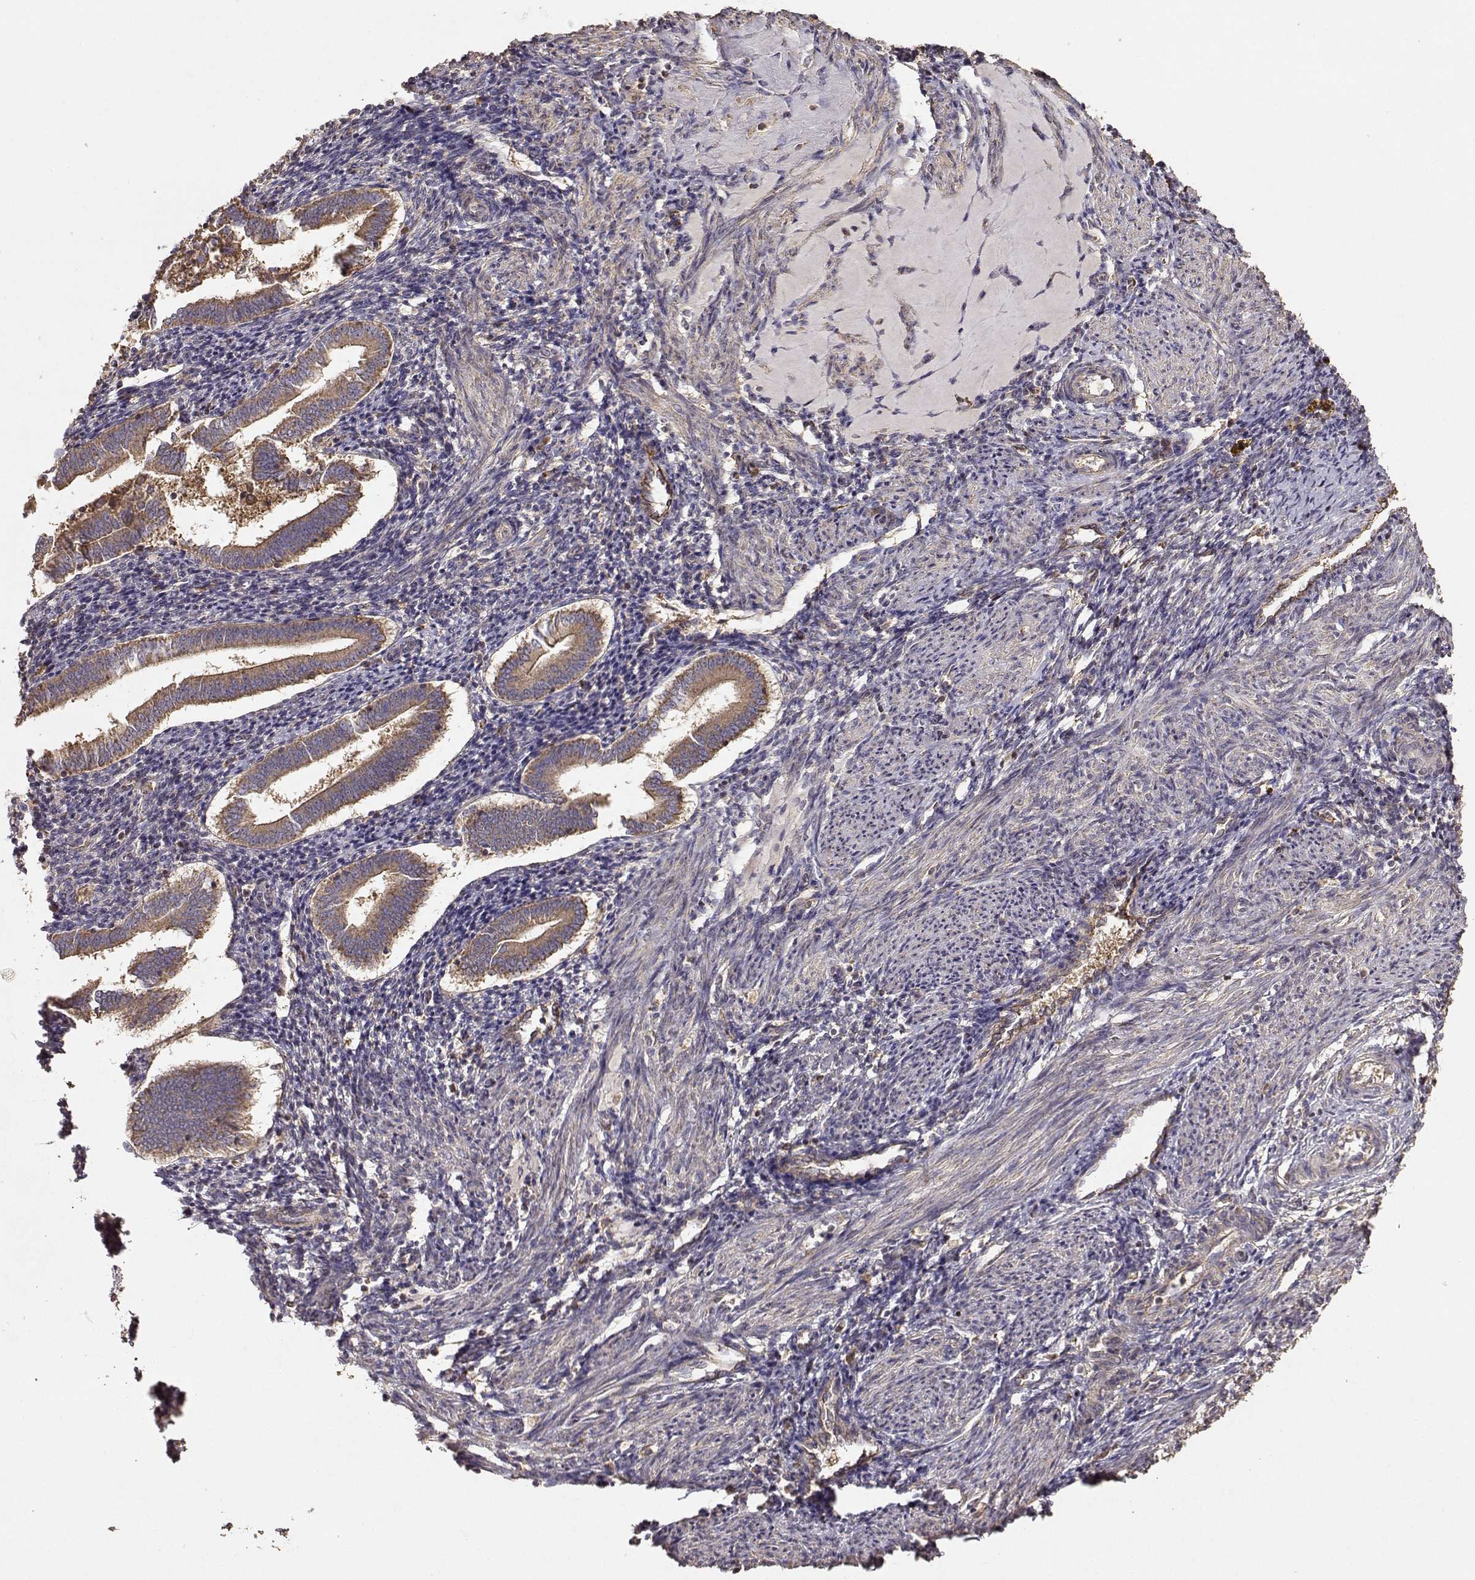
{"staining": {"intensity": "weak", "quantity": "<25%", "location": "cytoplasmic/membranous"}, "tissue": "endometrium", "cell_type": "Cells in endometrial stroma", "image_type": "normal", "snomed": [{"axis": "morphology", "description": "Normal tissue, NOS"}, {"axis": "topography", "description": "Endometrium"}], "caption": "IHC of unremarkable endometrium demonstrates no staining in cells in endometrial stroma. (DAB (3,3'-diaminobenzidine) immunohistochemistry, high magnification).", "gene": "TARS3", "patient": {"sex": "female", "age": 25}}